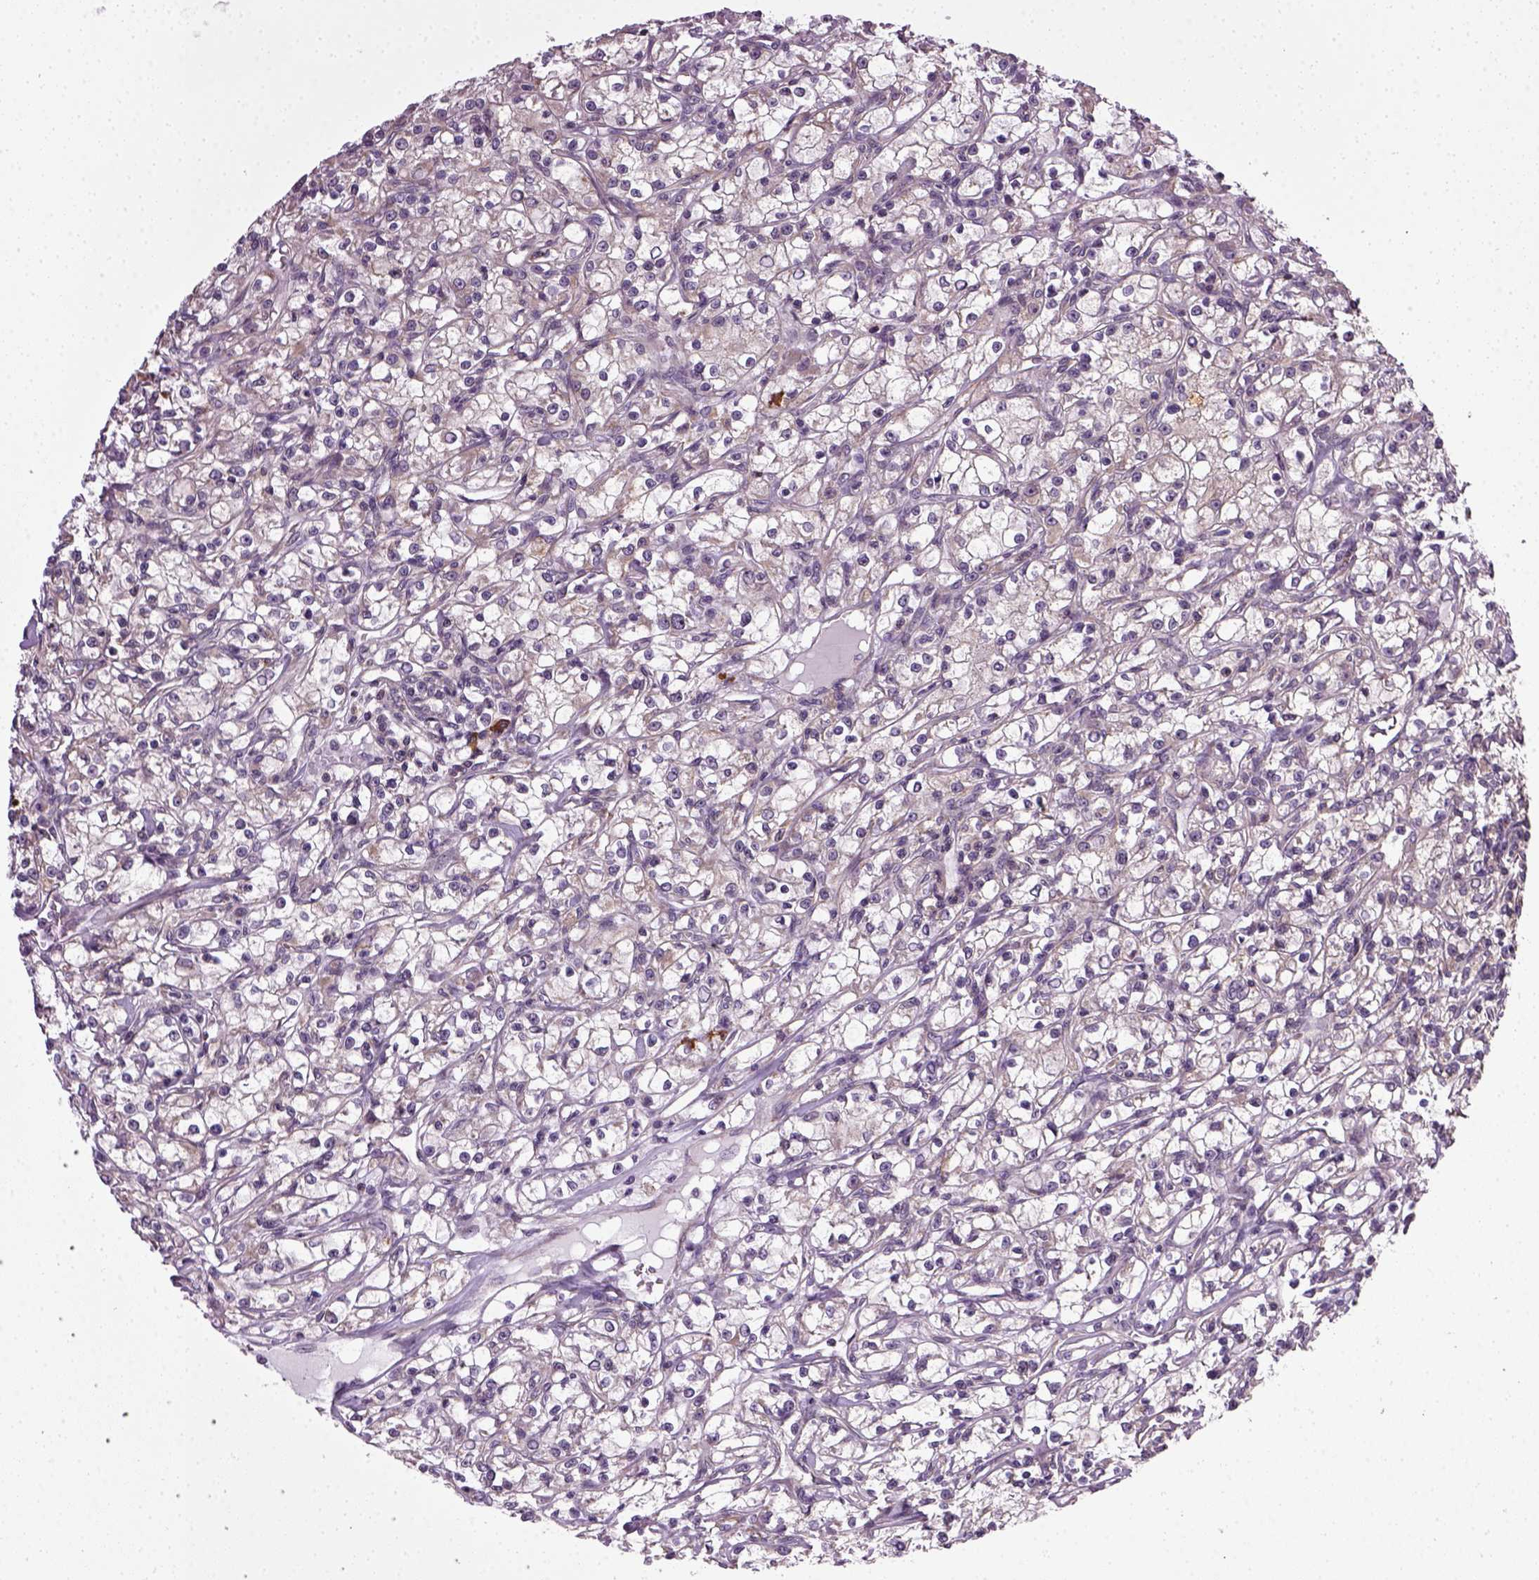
{"staining": {"intensity": "negative", "quantity": "none", "location": "none"}, "tissue": "renal cancer", "cell_type": "Tumor cells", "image_type": "cancer", "snomed": [{"axis": "morphology", "description": "Adenocarcinoma, NOS"}, {"axis": "topography", "description": "Kidney"}], "caption": "An immunohistochemistry (IHC) image of adenocarcinoma (renal) is shown. There is no staining in tumor cells of adenocarcinoma (renal).", "gene": "TPRG1", "patient": {"sex": "female", "age": 59}}